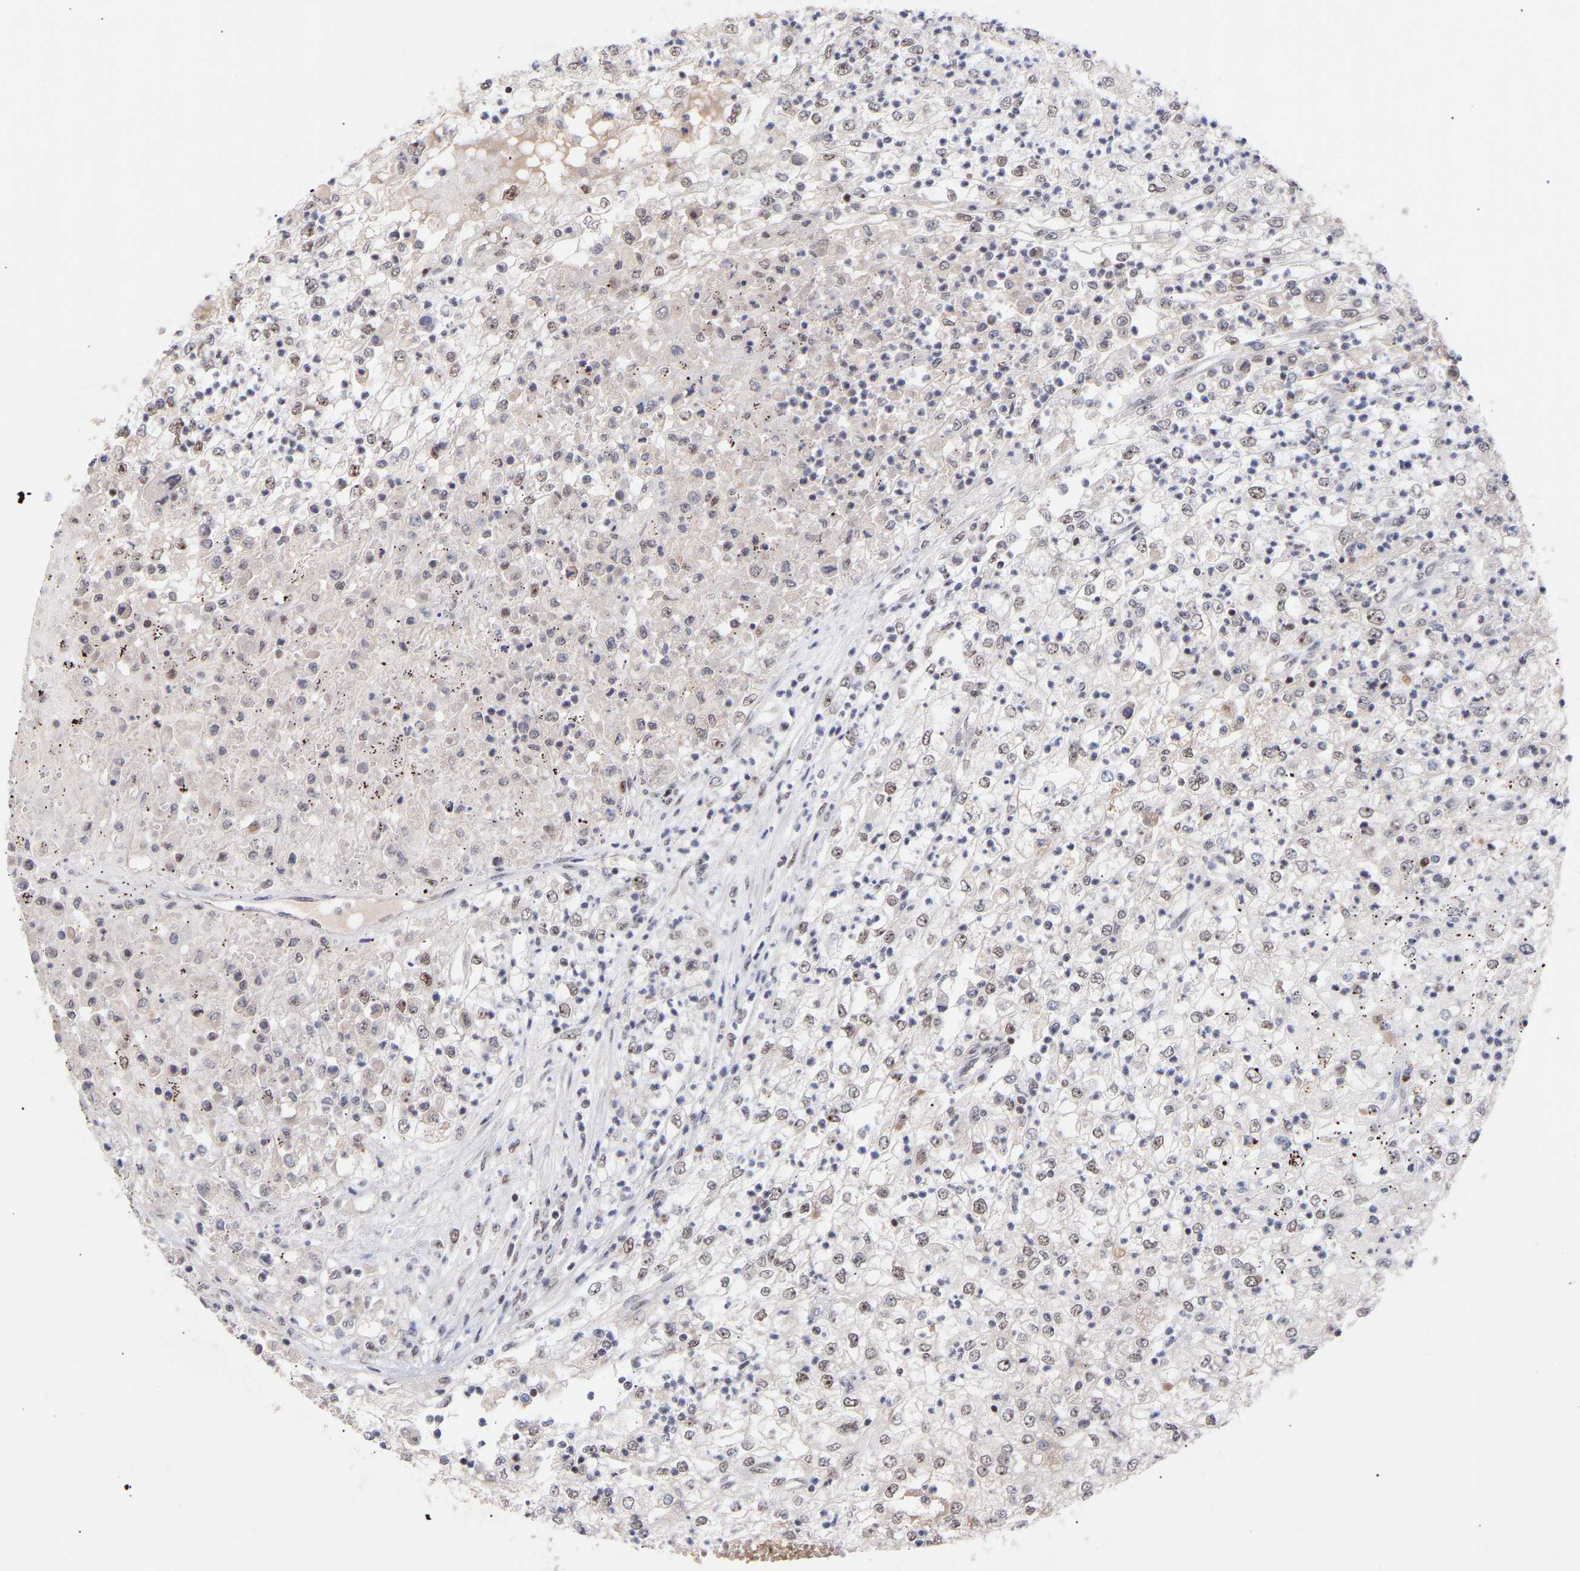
{"staining": {"intensity": "weak", "quantity": ">75%", "location": "nuclear"}, "tissue": "renal cancer", "cell_type": "Tumor cells", "image_type": "cancer", "snomed": [{"axis": "morphology", "description": "Adenocarcinoma, NOS"}, {"axis": "topography", "description": "Kidney"}], "caption": "Immunohistochemistry (IHC) image of neoplastic tissue: renal cancer (adenocarcinoma) stained using IHC displays low levels of weak protein expression localized specifically in the nuclear of tumor cells, appearing as a nuclear brown color.", "gene": "RBM15", "patient": {"sex": "female", "age": 54}}